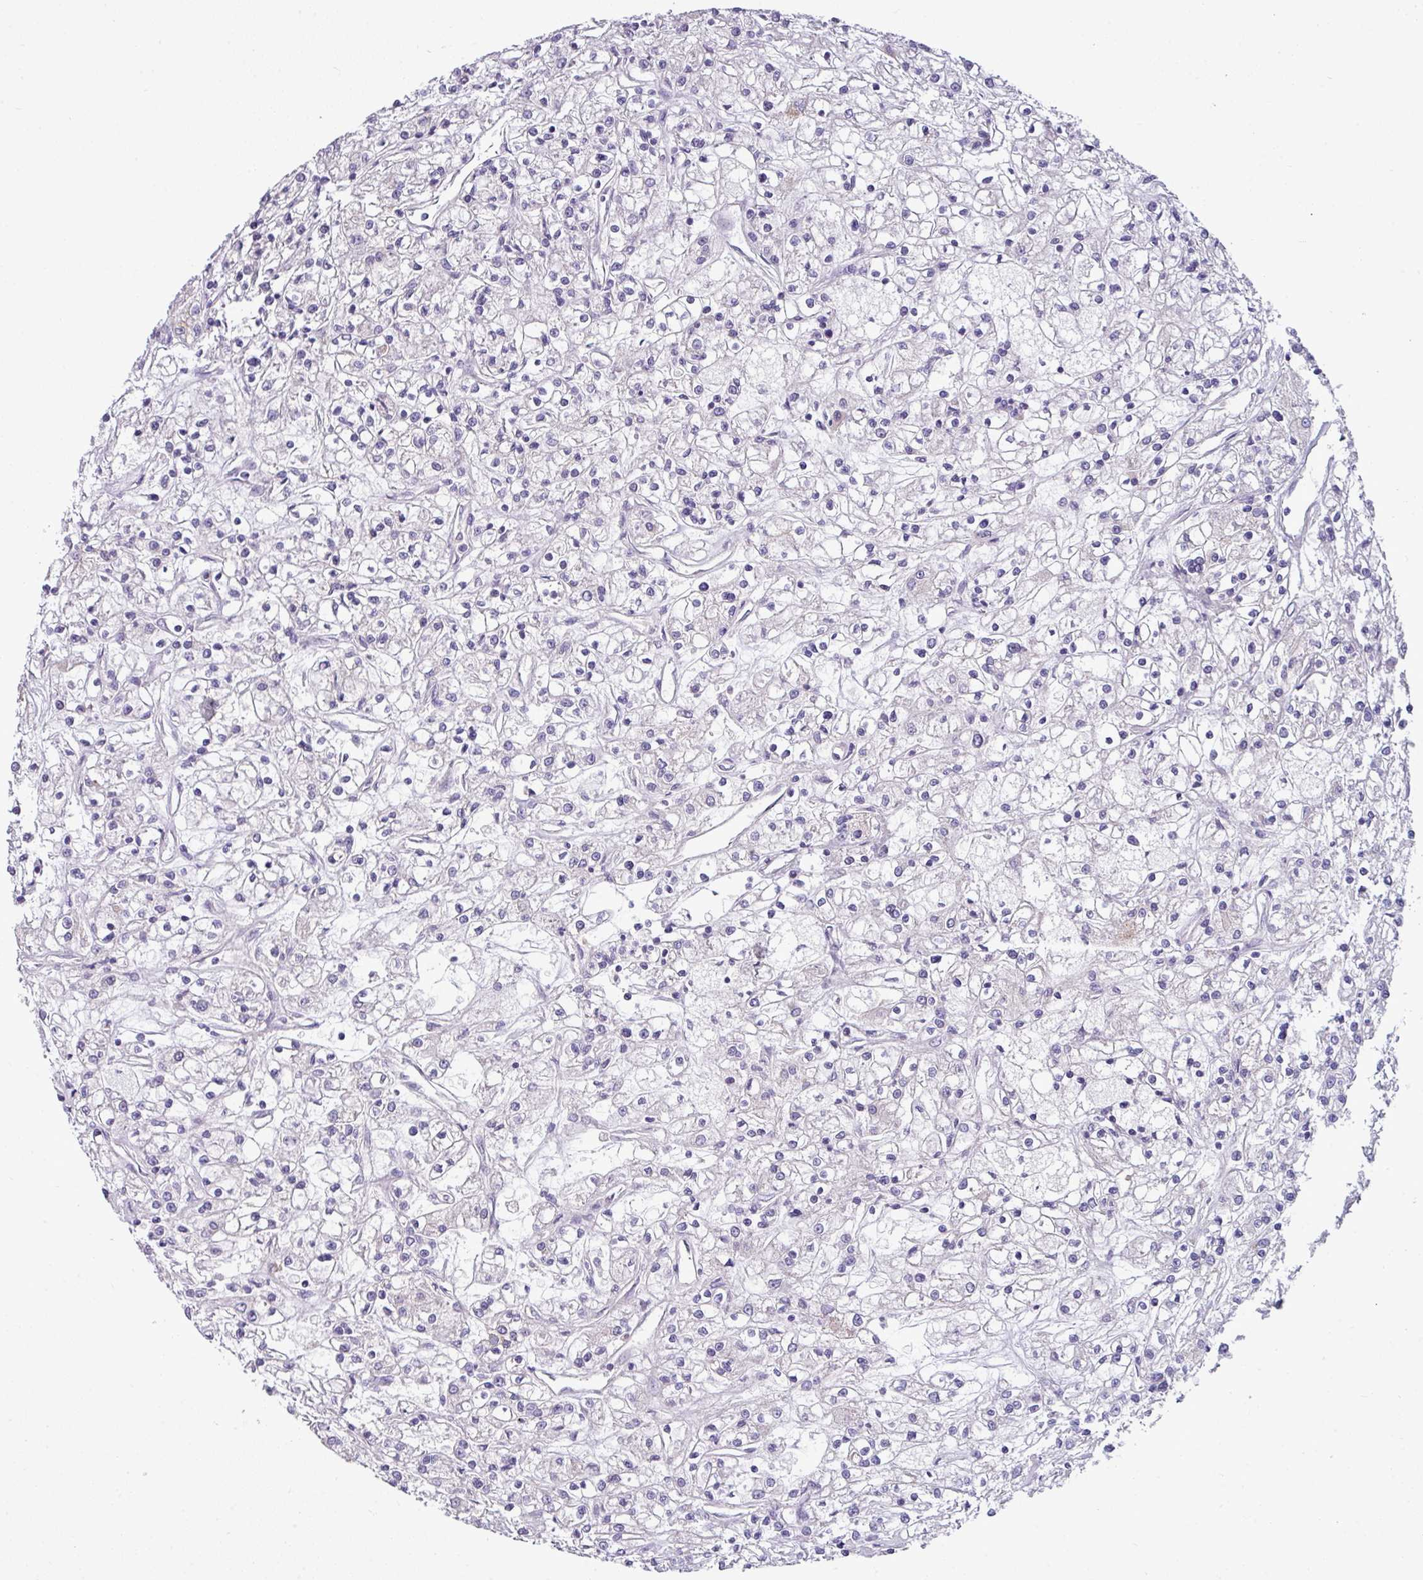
{"staining": {"intensity": "negative", "quantity": "none", "location": "none"}, "tissue": "renal cancer", "cell_type": "Tumor cells", "image_type": "cancer", "snomed": [{"axis": "morphology", "description": "Adenocarcinoma, NOS"}, {"axis": "topography", "description": "Kidney"}], "caption": "The micrograph reveals no significant expression in tumor cells of renal adenocarcinoma. The staining was performed using DAB (3,3'-diaminobenzidine) to visualize the protein expression in brown, while the nuclei were stained in blue with hematoxylin (Magnification: 20x).", "gene": "ACAP3", "patient": {"sex": "female", "age": 59}}